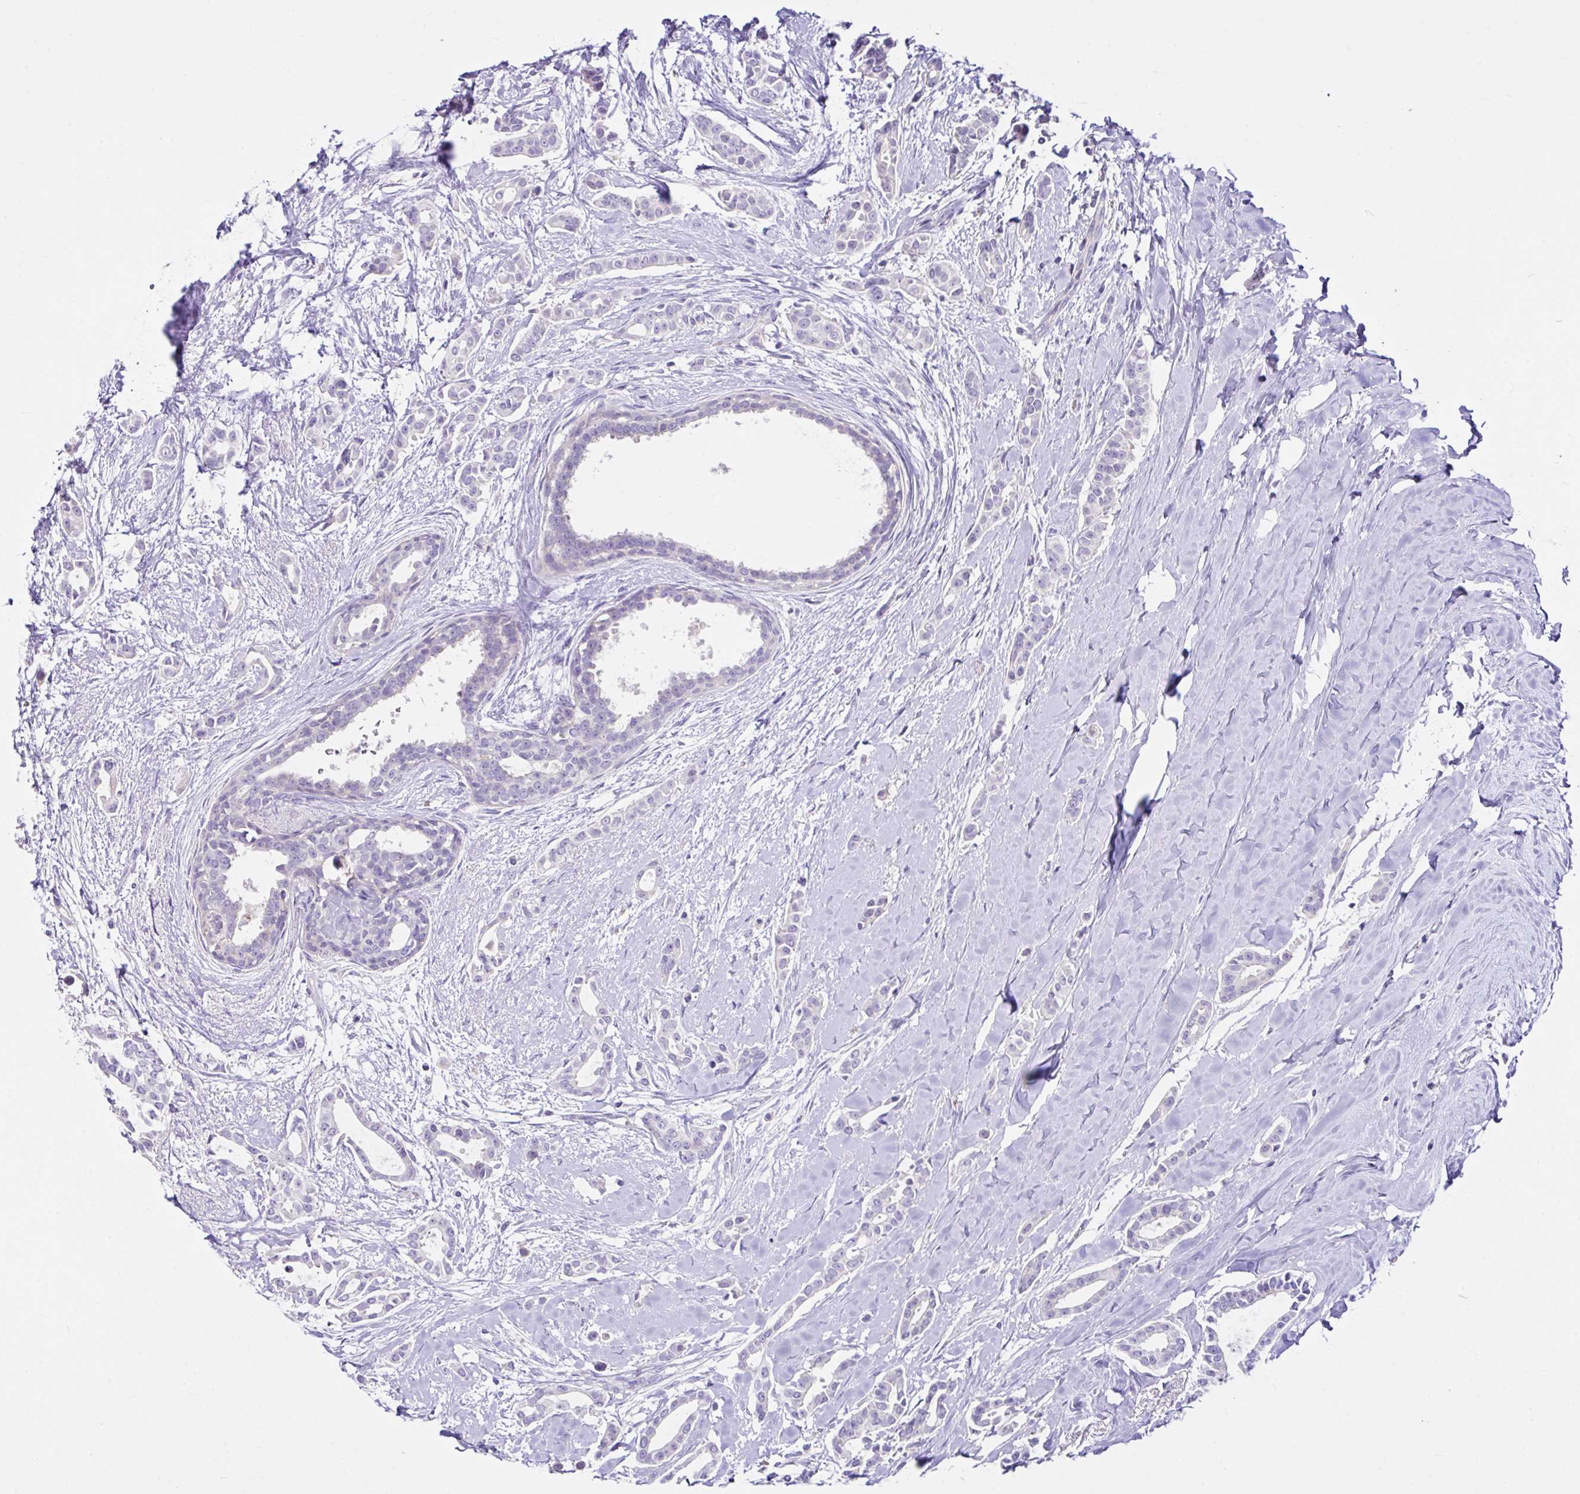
{"staining": {"intensity": "negative", "quantity": "none", "location": "none"}, "tissue": "breast cancer", "cell_type": "Tumor cells", "image_type": "cancer", "snomed": [{"axis": "morphology", "description": "Duct carcinoma"}, {"axis": "topography", "description": "Breast"}], "caption": "Immunohistochemical staining of human breast cancer exhibits no significant staining in tumor cells.", "gene": "D2HGDH", "patient": {"sex": "female", "age": 64}}